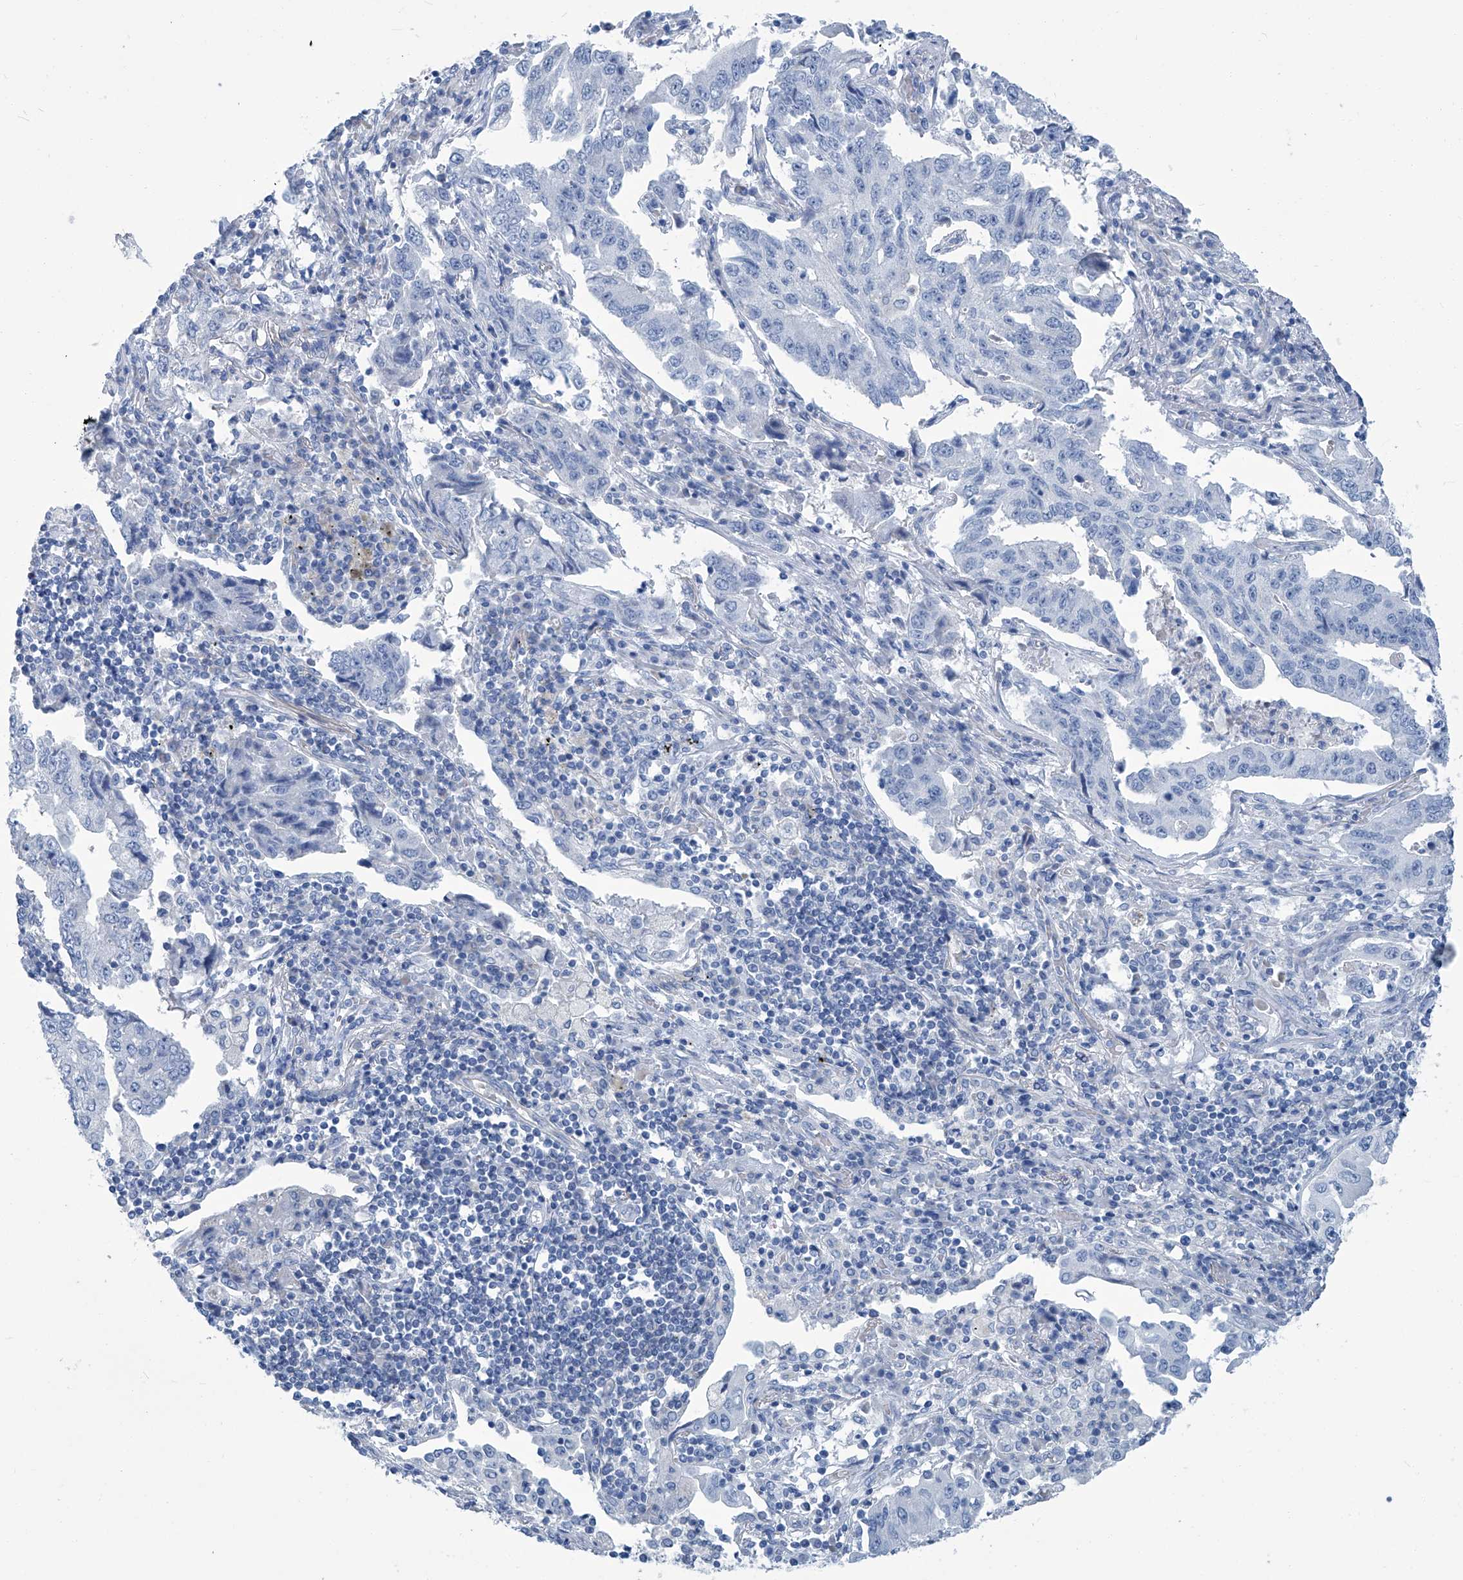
{"staining": {"intensity": "negative", "quantity": "none", "location": "none"}, "tissue": "lung cancer", "cell_type": "Tumor cells", "image_type": "cancer", "snomed": [{"axis": "morphology", "description": "Adenocarcinoma, NOS"}, {"axis": "topography", "description": "Lung"}], "caption": "Immunohistochemistry image of neoplastic tissue: human lung cancer (adenocarcinoma) stained with DAB (3,3'-diaminobenzidine) demonstrates no significant protein staining in tumor cells. Nuclei are stained in blue.", "gene": "PFKL", "patient": {"sex": "female", "age": 51}}